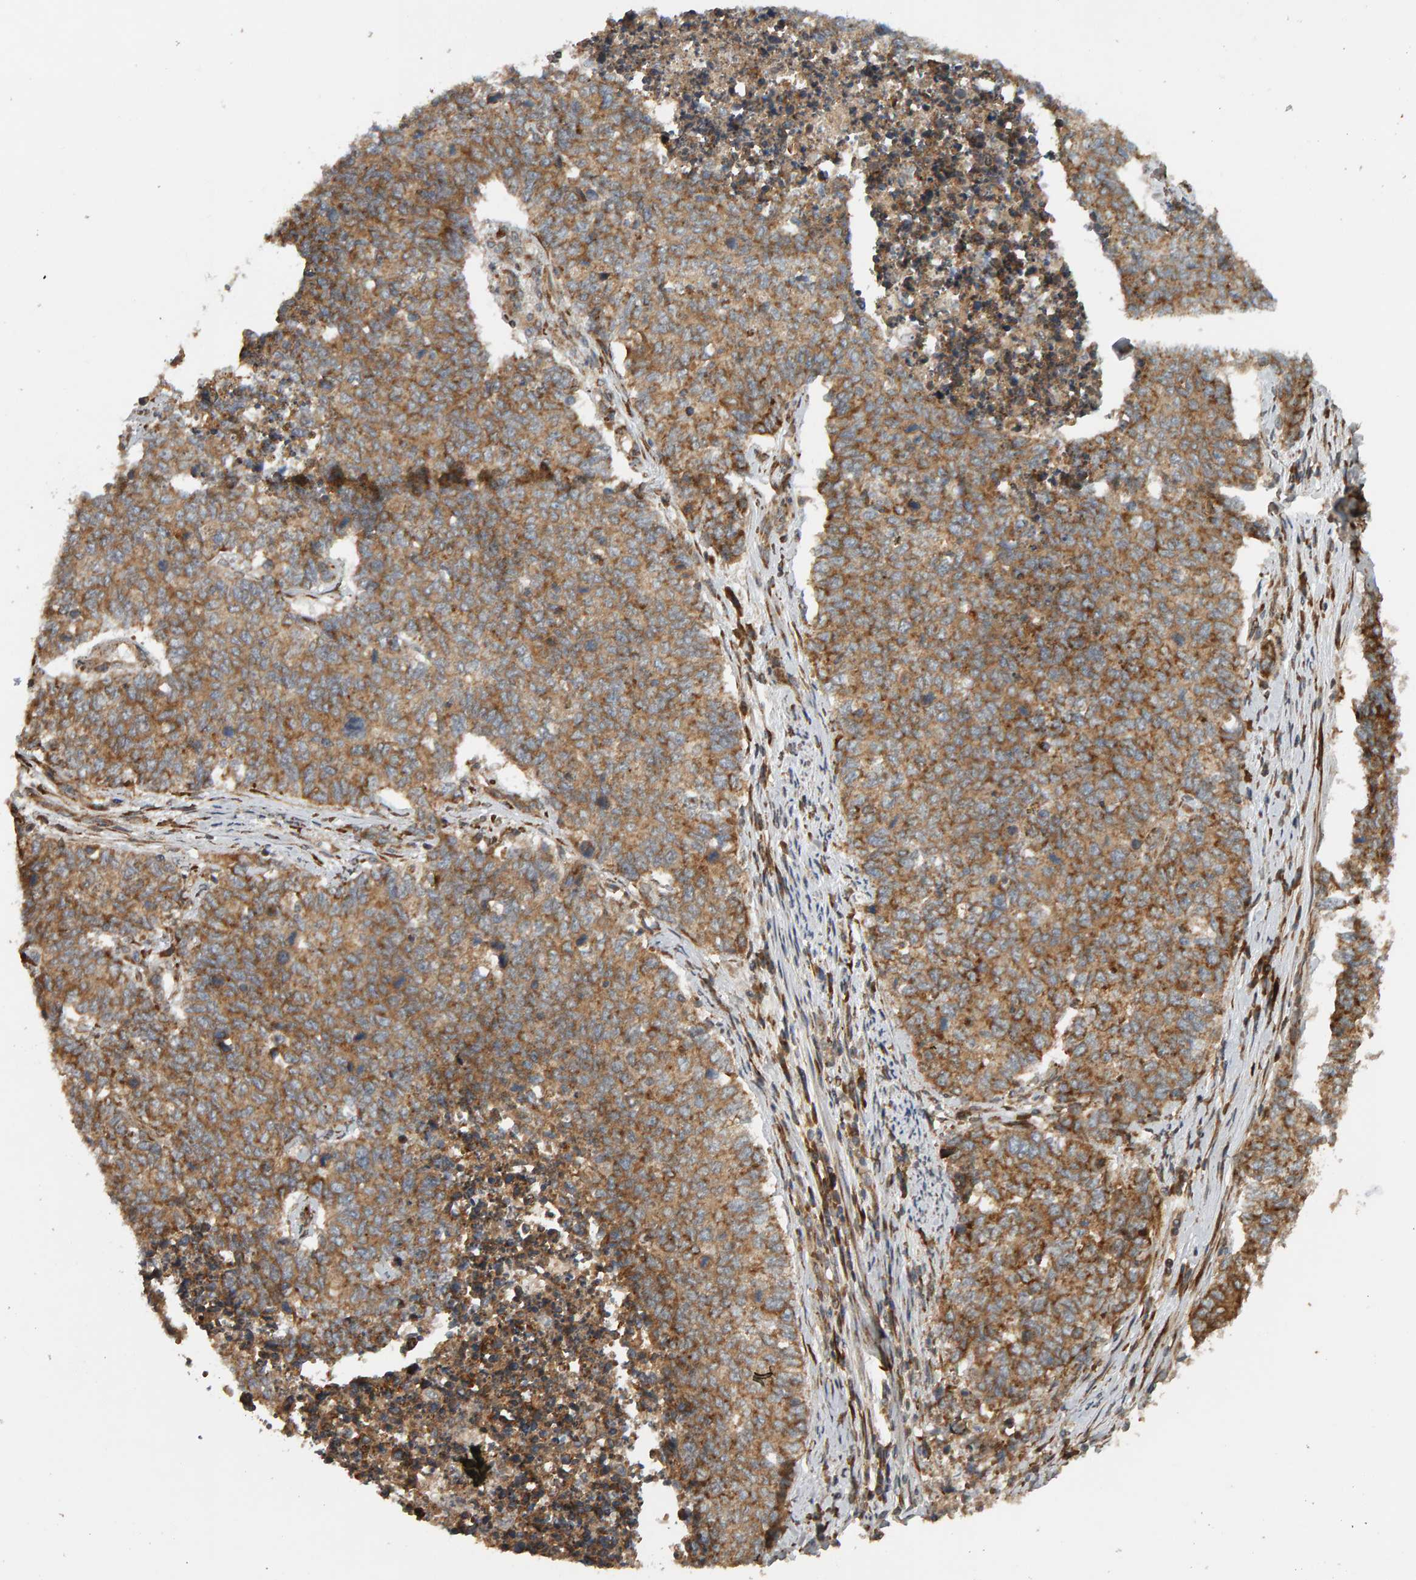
{"staining": {"intensity": "moderate", "quantity": ">75%", "location": "cytoplasmic/membranous"}, "tissue": "cervical cancer", "cell_type": "Tumor cells", "image_type": "cancer", "snomed": [{"axis": "morphology", "description": "Squamous cell carcinoma, NOS"}, {"axis": "topography", "description": "Cervix"}], "caption": "Protein staining of cervical cancer tissue displays moderate cytoplasmic/membranous positivity in approximately >75% of tumor cells.", "gene": "ZFAND1", "patient": {"sex": "female", "age": 63}}